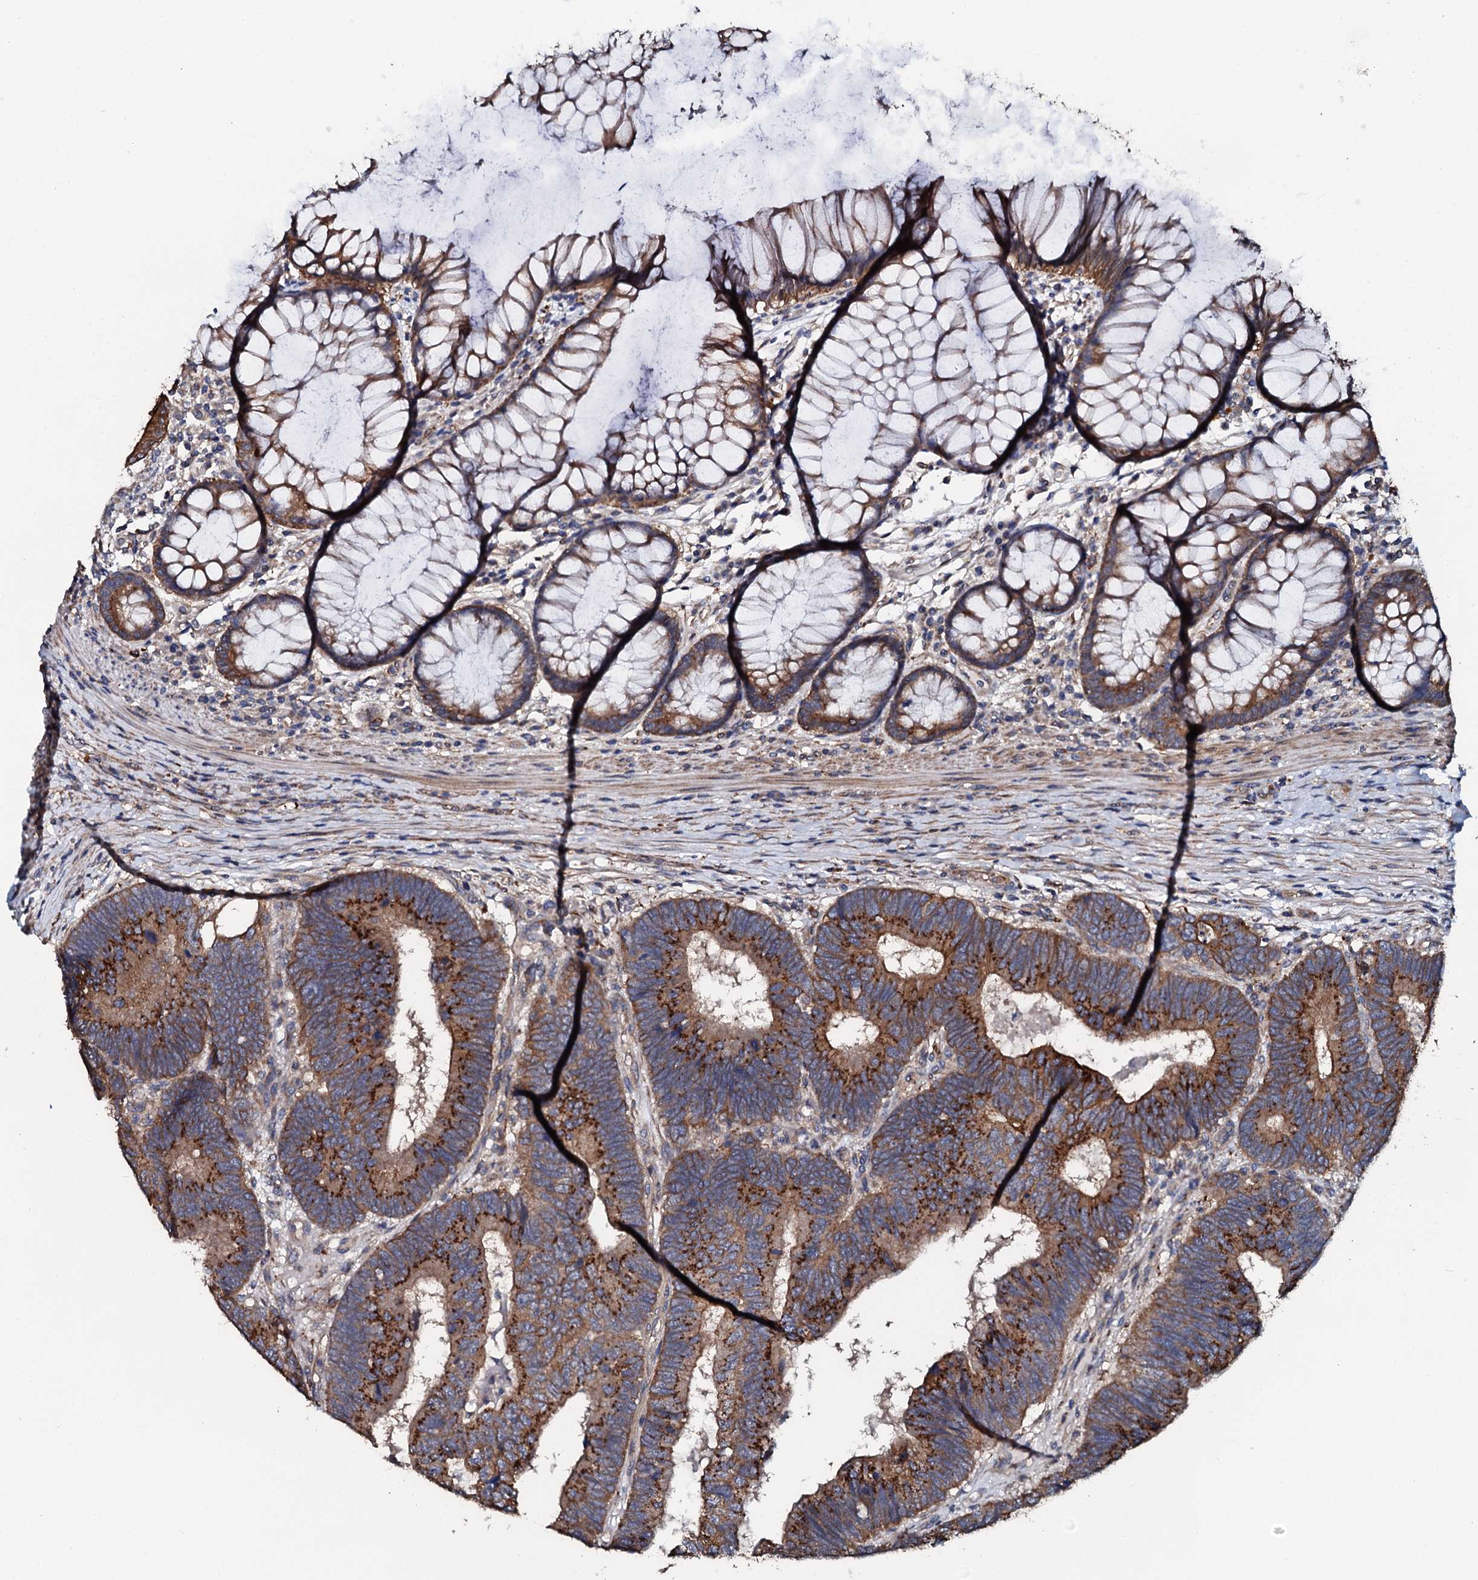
{"staining": {"intensity": "strong", "quantity": ">75%", "location": "cytoplasmic/membranous"}, "tissue": "colorectal cancer", "cell_type": "Tumor cells", "image_type": "cancer", "snomed": [{"axis": "morphology", "description": "Adenocarcinoma, NOS"}, {"axis": "topography", "description": "Colon"}], "caption": "IHC (DAB (3,3'-diaminobenzidine)) staining of human colorectal cancer demonstrates strong cytoplasmic/membranous protein positivity in about >75% of tumor cells.", "gene": "GLCE", "patient": {"sex": "female", "age": 67}}